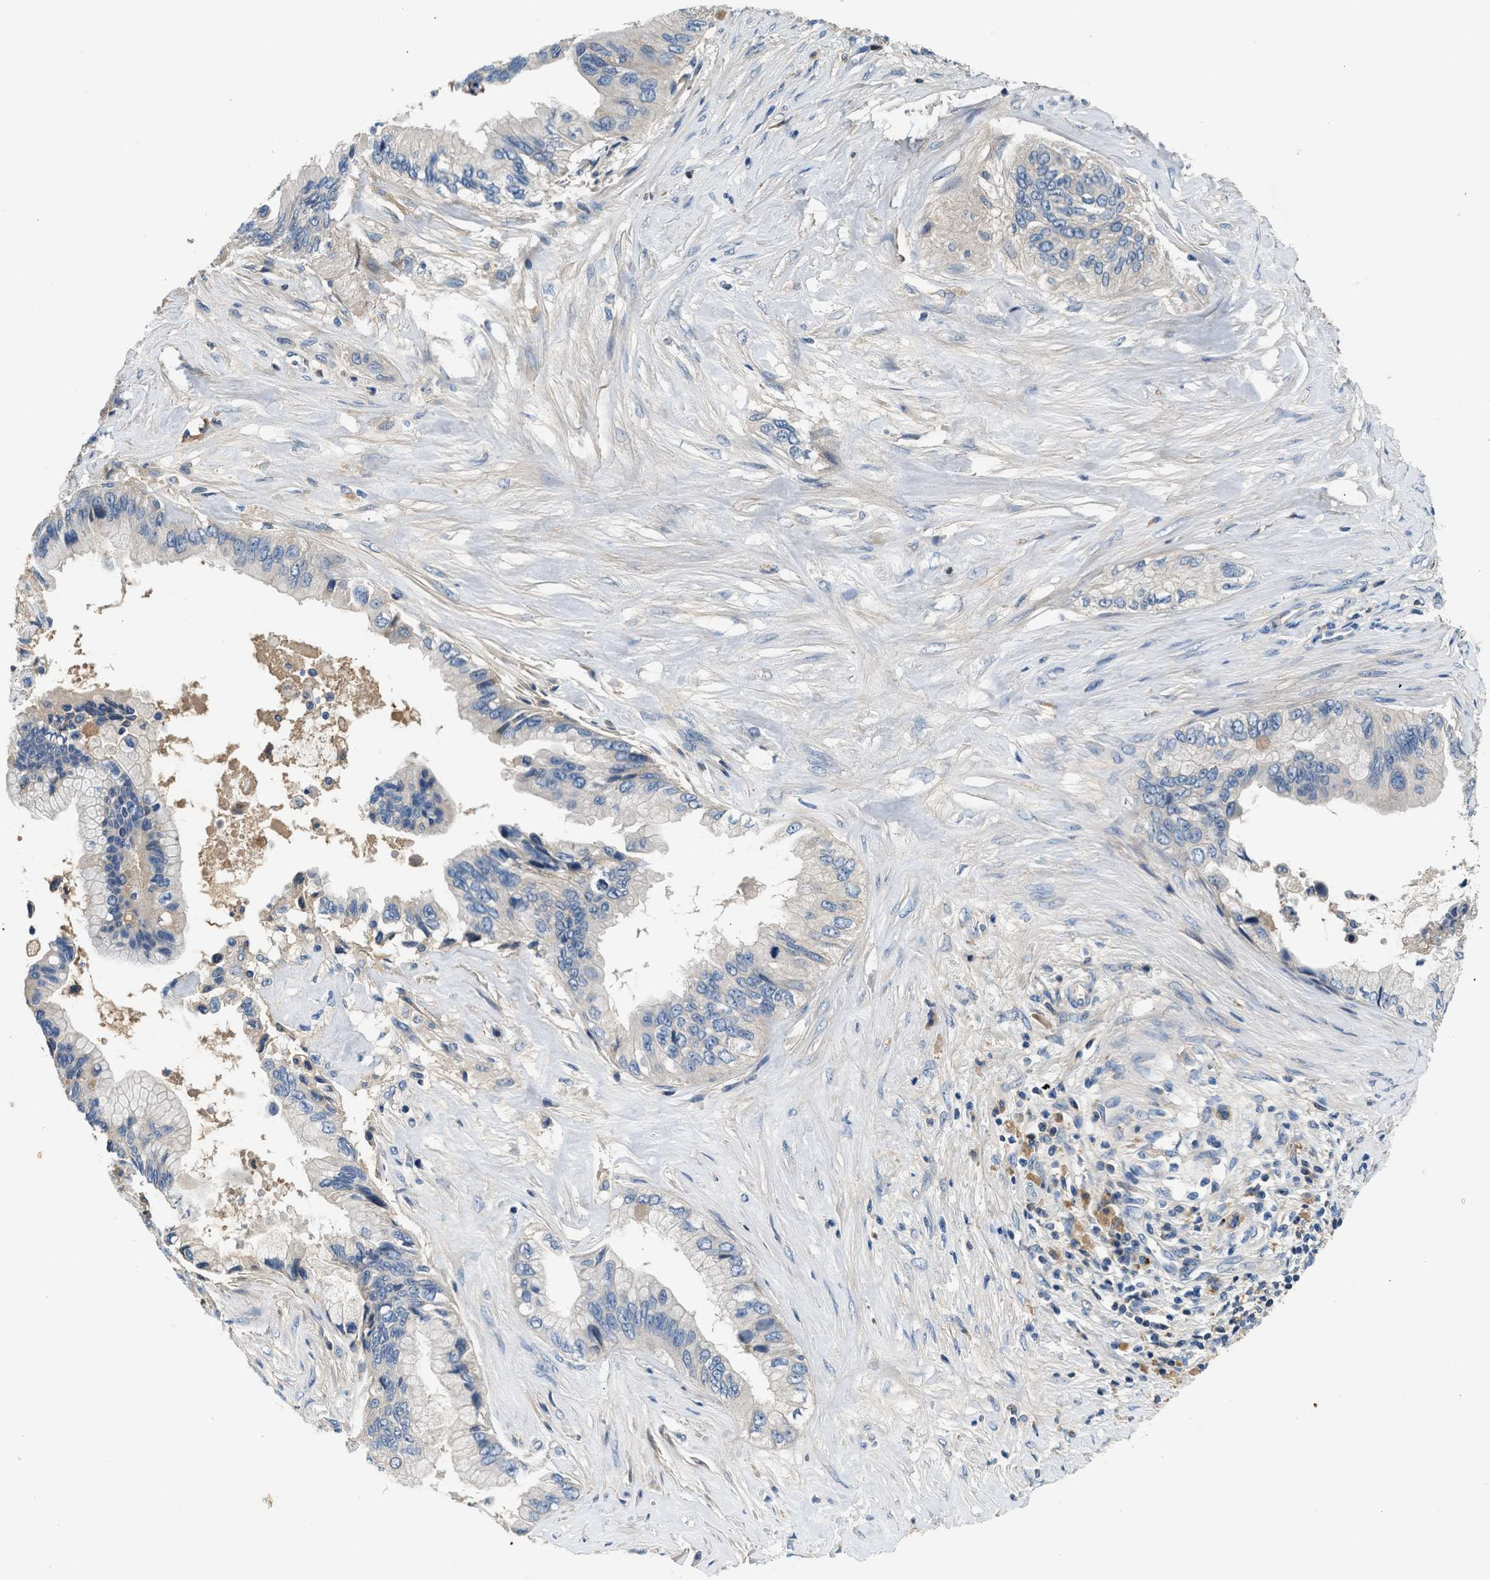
{"staining": {"intensity": "negative", "quantity": "none", "location": "none"}, "tissue": "pancreatic cancer", "cell_type": "Tumor cells", "image_type": "cancer", "snomed": [{"axis": "morphology", "description": "Adenocarcinoma, NOS"}, {"axis": "topography", "description": "Pancreas"}], "caption": "An image of human pancreatic cancer (adenocarcinoma) is negative for staining in tumor cells. (Immunohistochemistry, brightfield microscopy, high magnification).", "gene": "RWDD2B", "patient": {"sex": "female", "age": 73}}